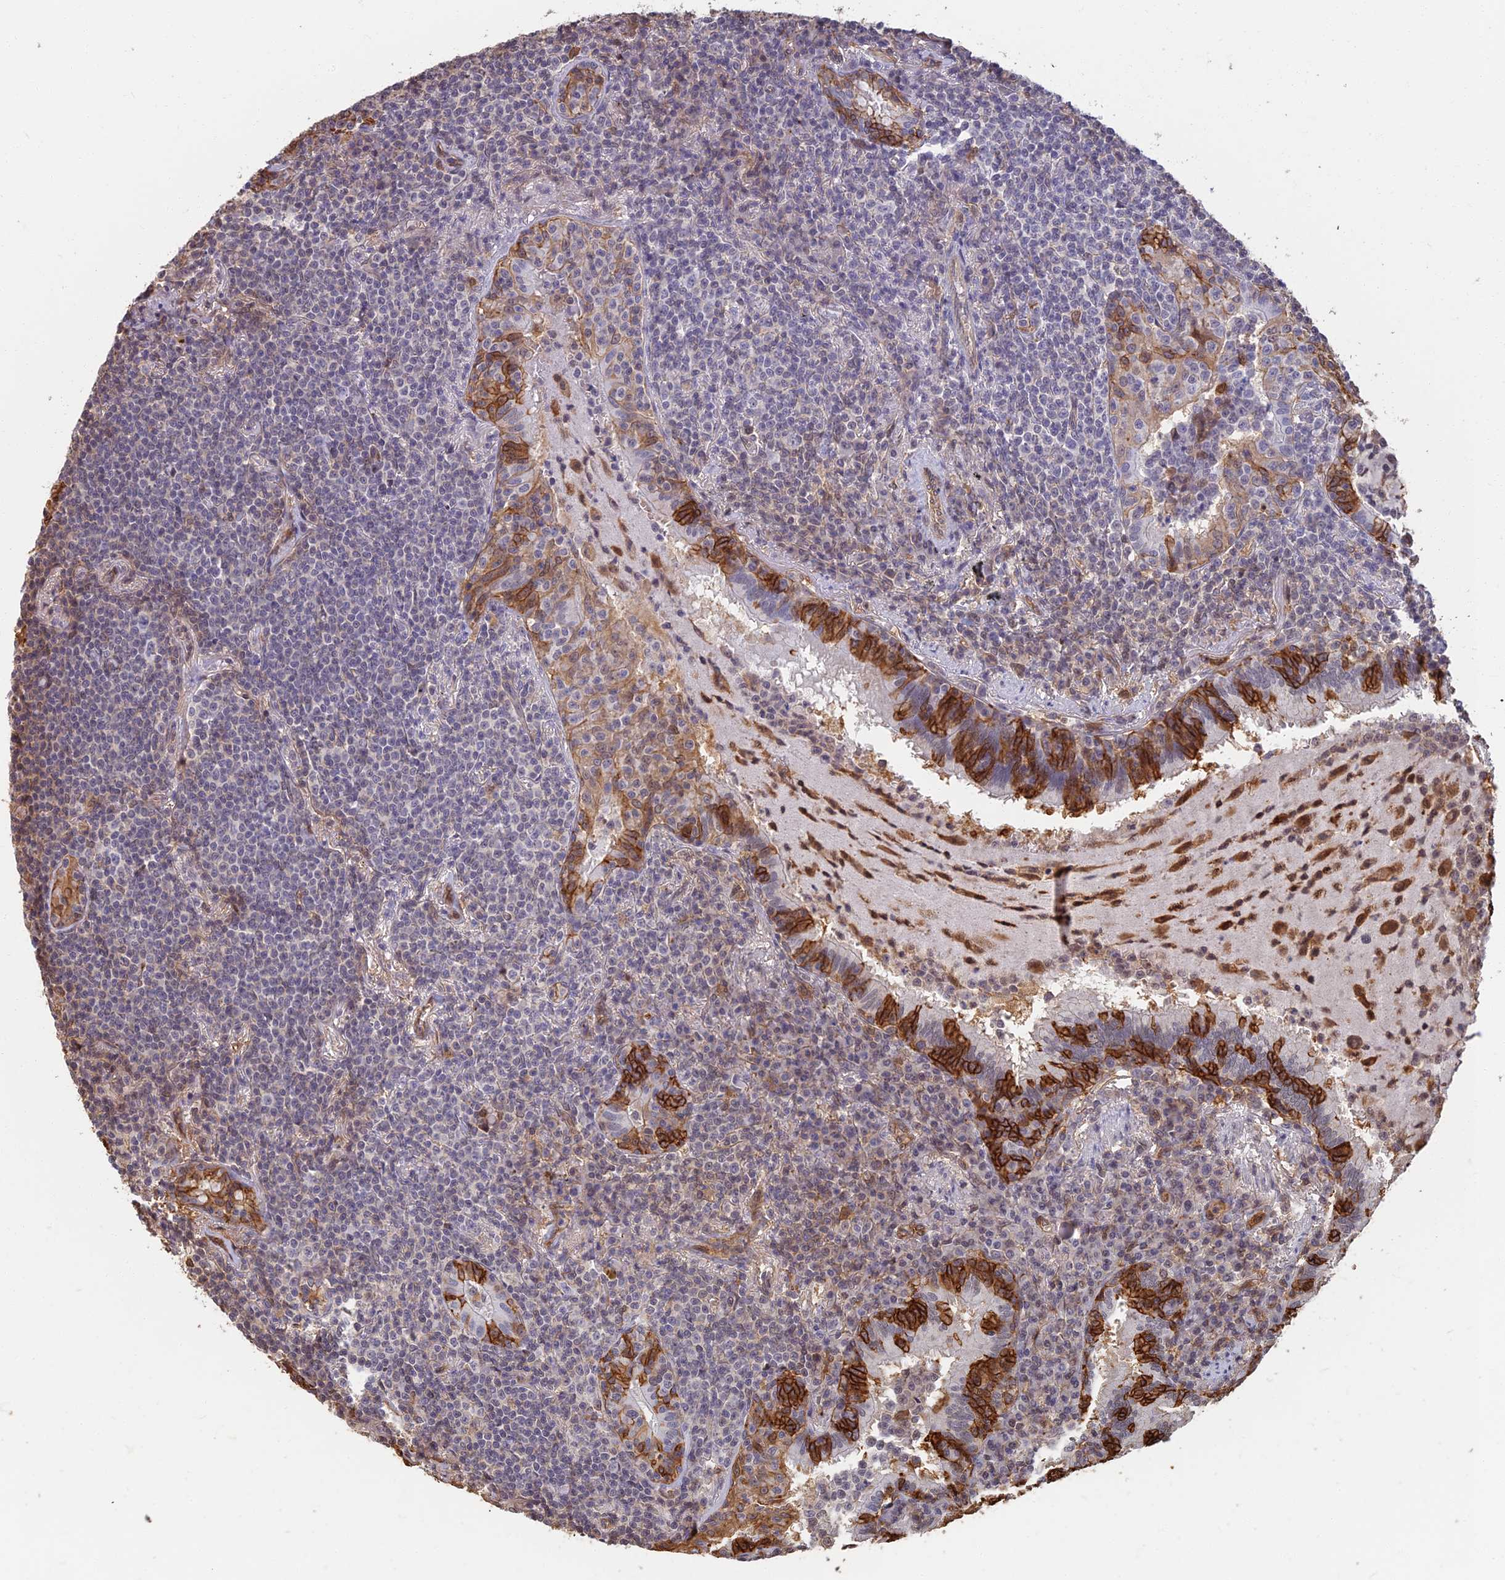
{"staining": {"intensity": "negative", "quantity": "none", "location": "none"}, "tissue": "lymphoma", "cell_type": "Tumor cells", "image_type": "cancer", "snomed": [{"axis": "morphology", "description": "Malignant lymphoma, non-Hodgkin's type, Low grade"}, {"axis": "topography", "description": "Lung"}], "caption": "An immunohistochemistry photomicrograph of malignant lymphoma, non-Hodgkin's type (low-grade) is shown. There is no staining in tumor cells of malignant lymphoma, non-Hodgkin's type (low-grade).", "gene": "LRRN3", "patient": {"sex": "female", "age": 71}}